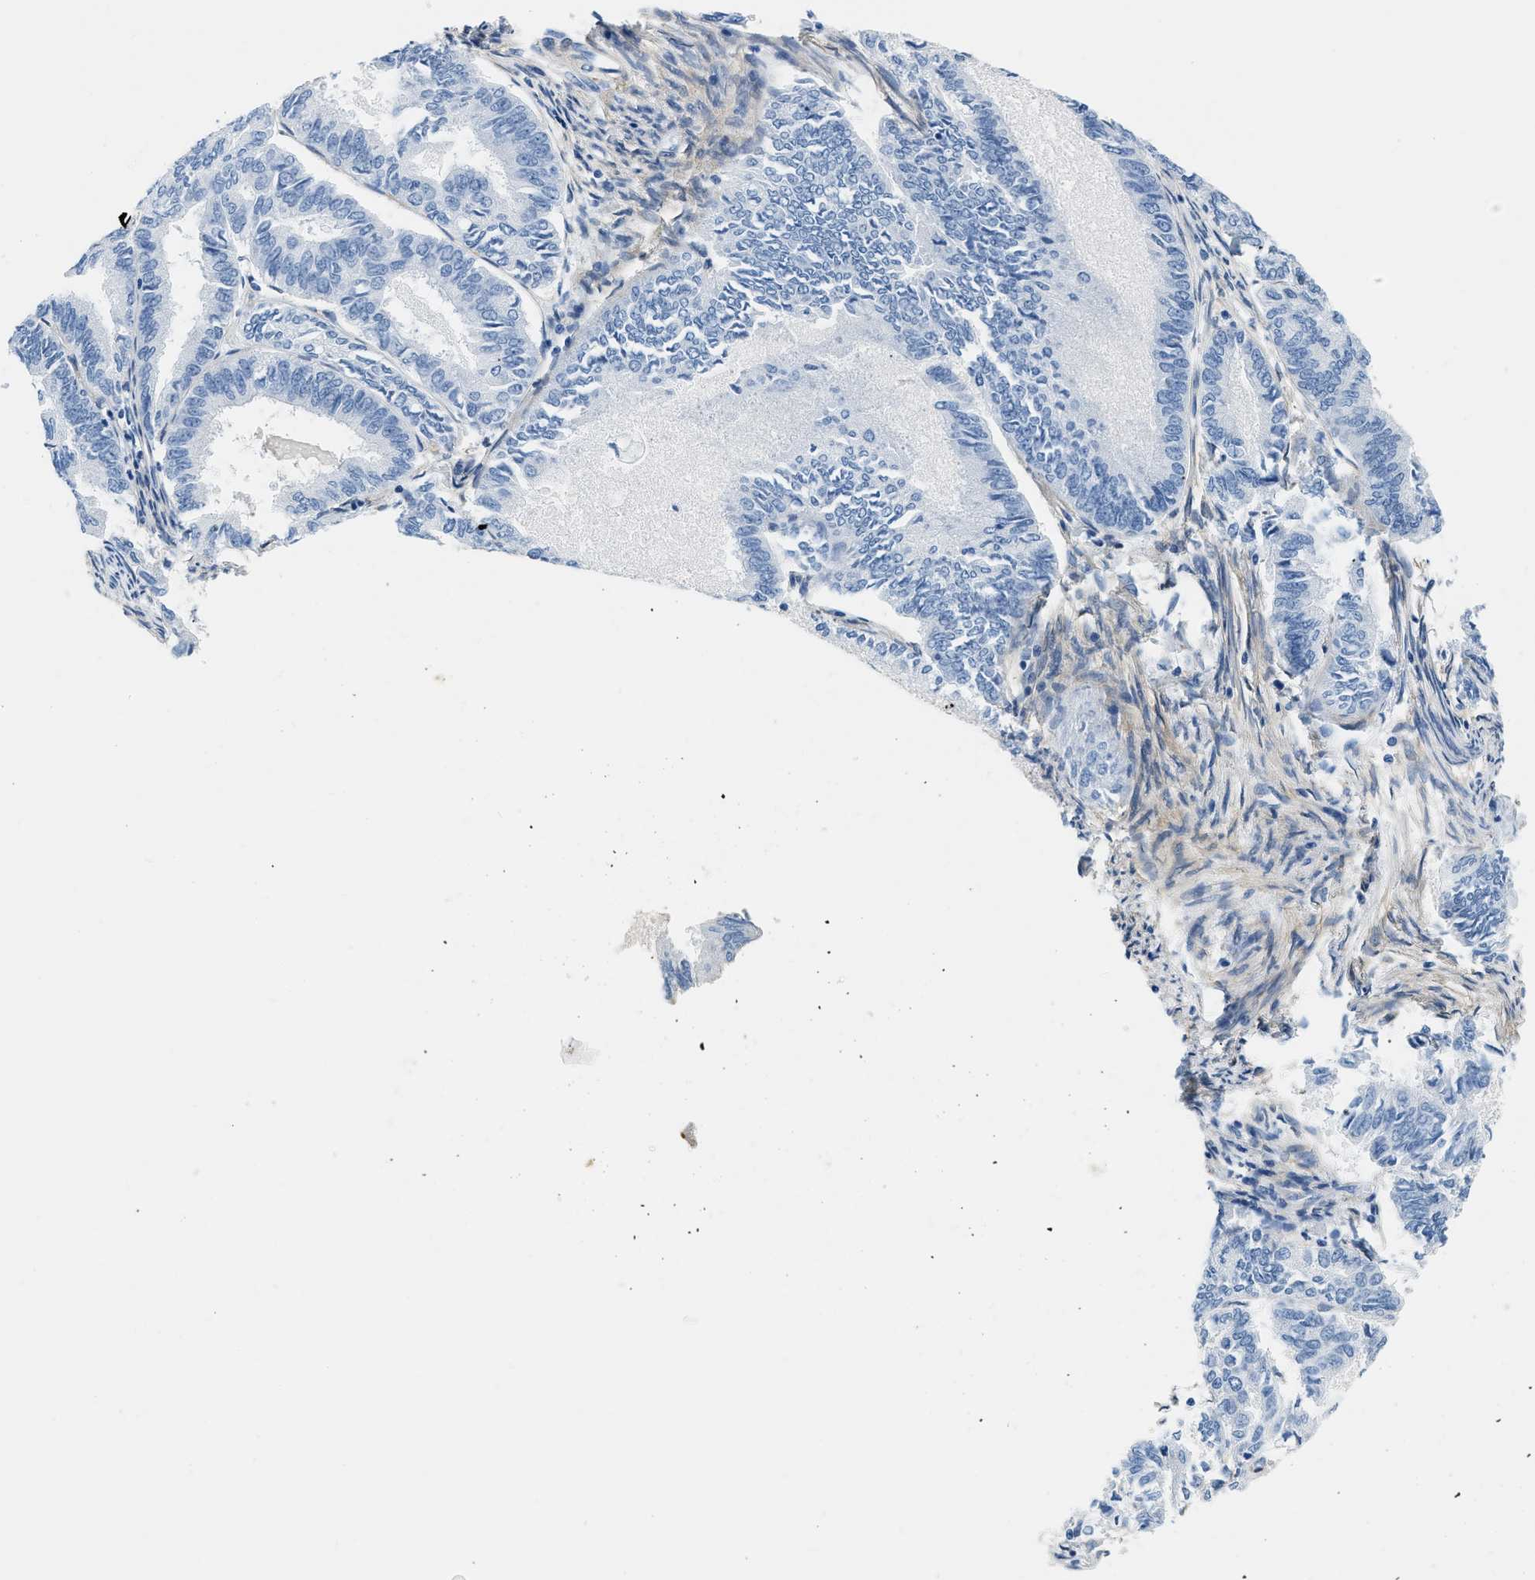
{"staining": {"intensity": "negative", "quantity": "none", "location": "none"}, "tissue": "endometrial cancer", "cell_type": "Tumor cells", "image_type": "cancer", "snomed": [{"axis": "morphology", "description": "Adenocarcinoma, NOS"}, {"axis": "topography", "description": "Endometrium"}], "caption": "Endometrial cancer (adenocarcinoma) was stained to show a protein in brown. There is no significant positivity in tumor cells.", "gene": "PDGFRB", "patient": {"sex": "female", "age": 86}}